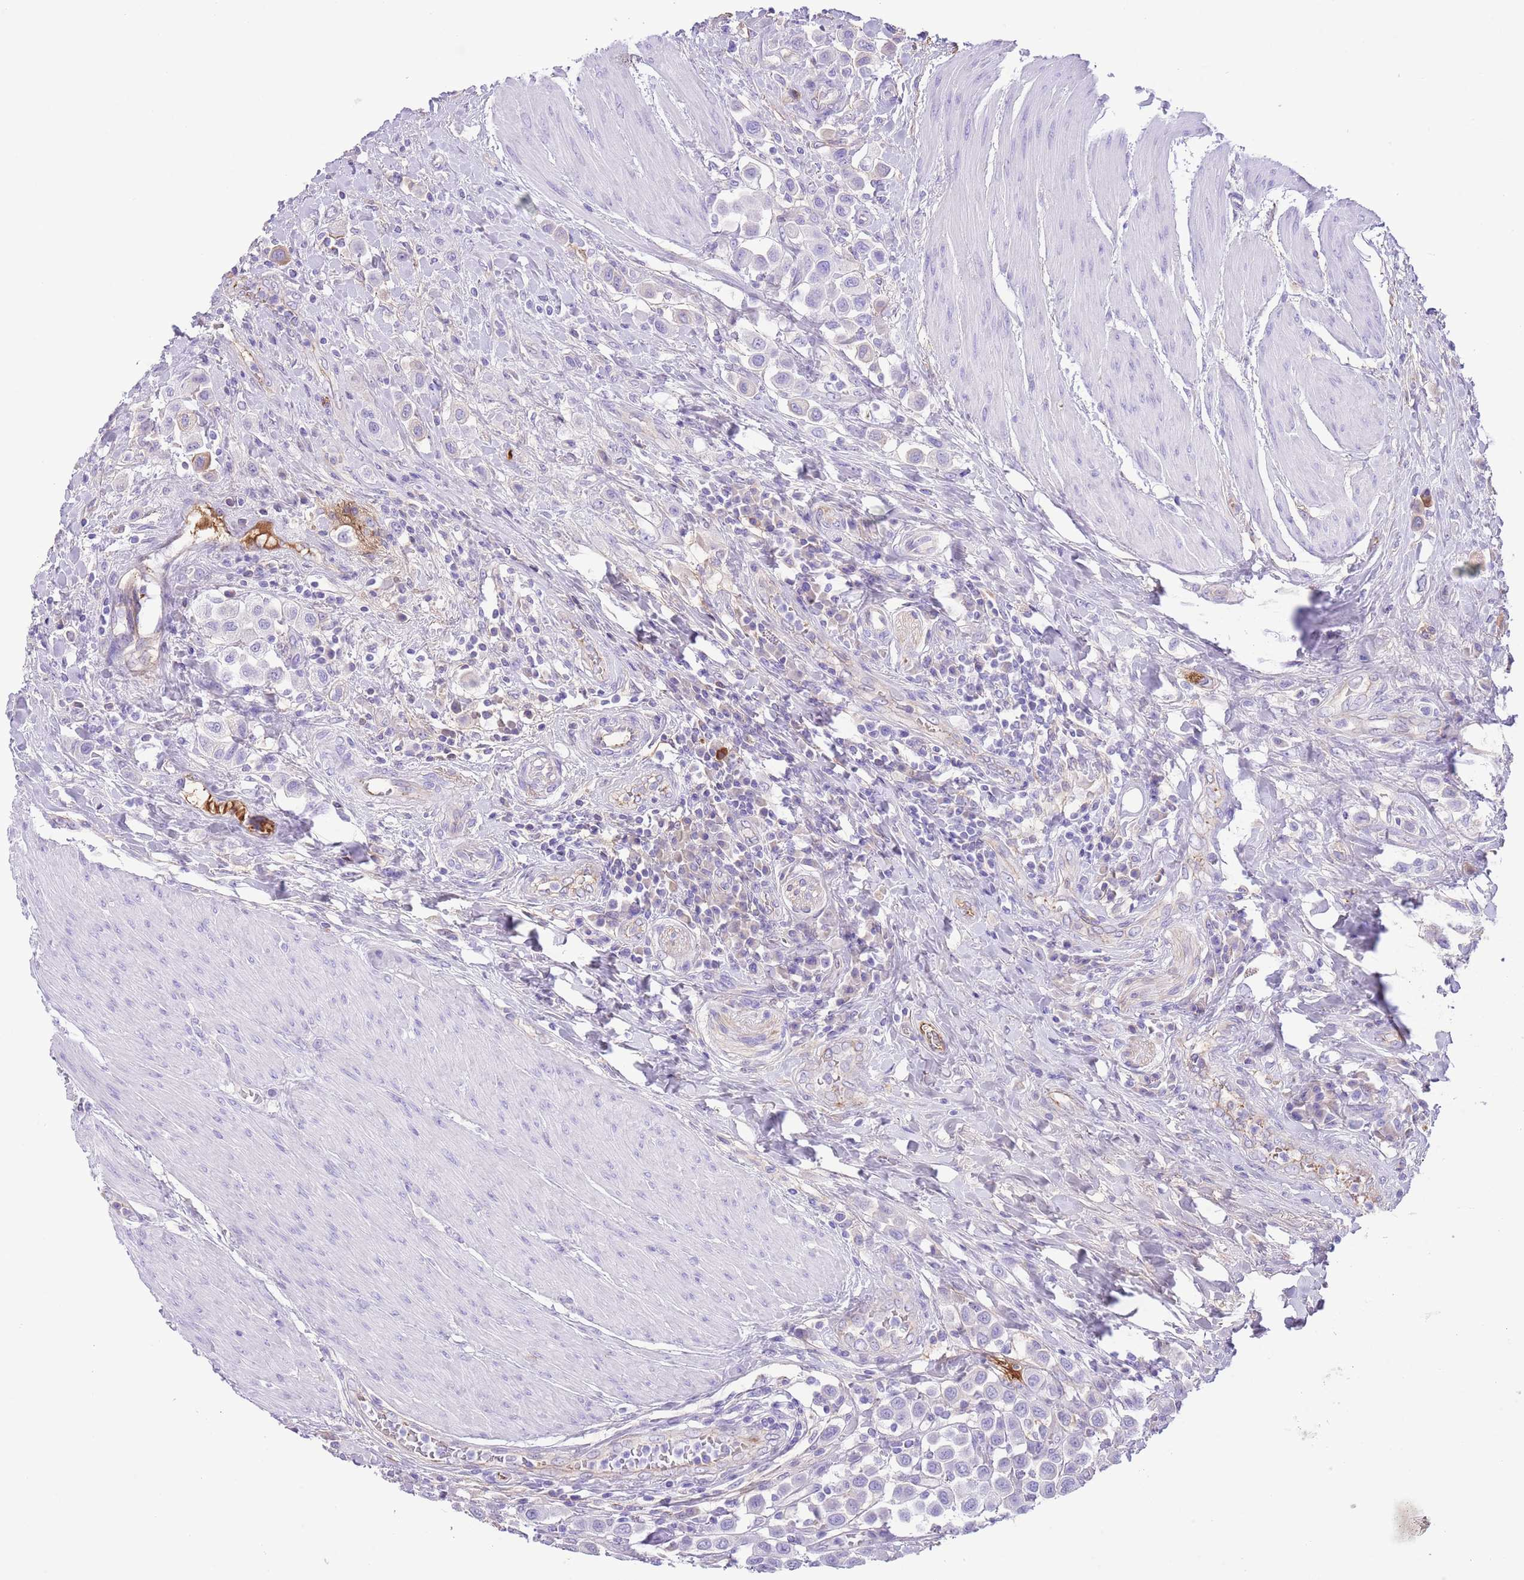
{"staining": {"intensity": "negative", "quantity": "none", "location": "none"}, "tissue": "urothelial cancer", "cell_type": "Tumor cells", "image_type": "cancer", "snomed": [{"axis": "morphology", "description": "Urothelial carcinoma, High grade"}, {"axis": "topography", "description": "Urinary bladder"}], "caption": "This is an IHC image of human urothelial carcinoma (high-grade). There is no positivity in tumor cells.", "gene": "IGF1", "patient": {"sex": "male", "age": 50}}